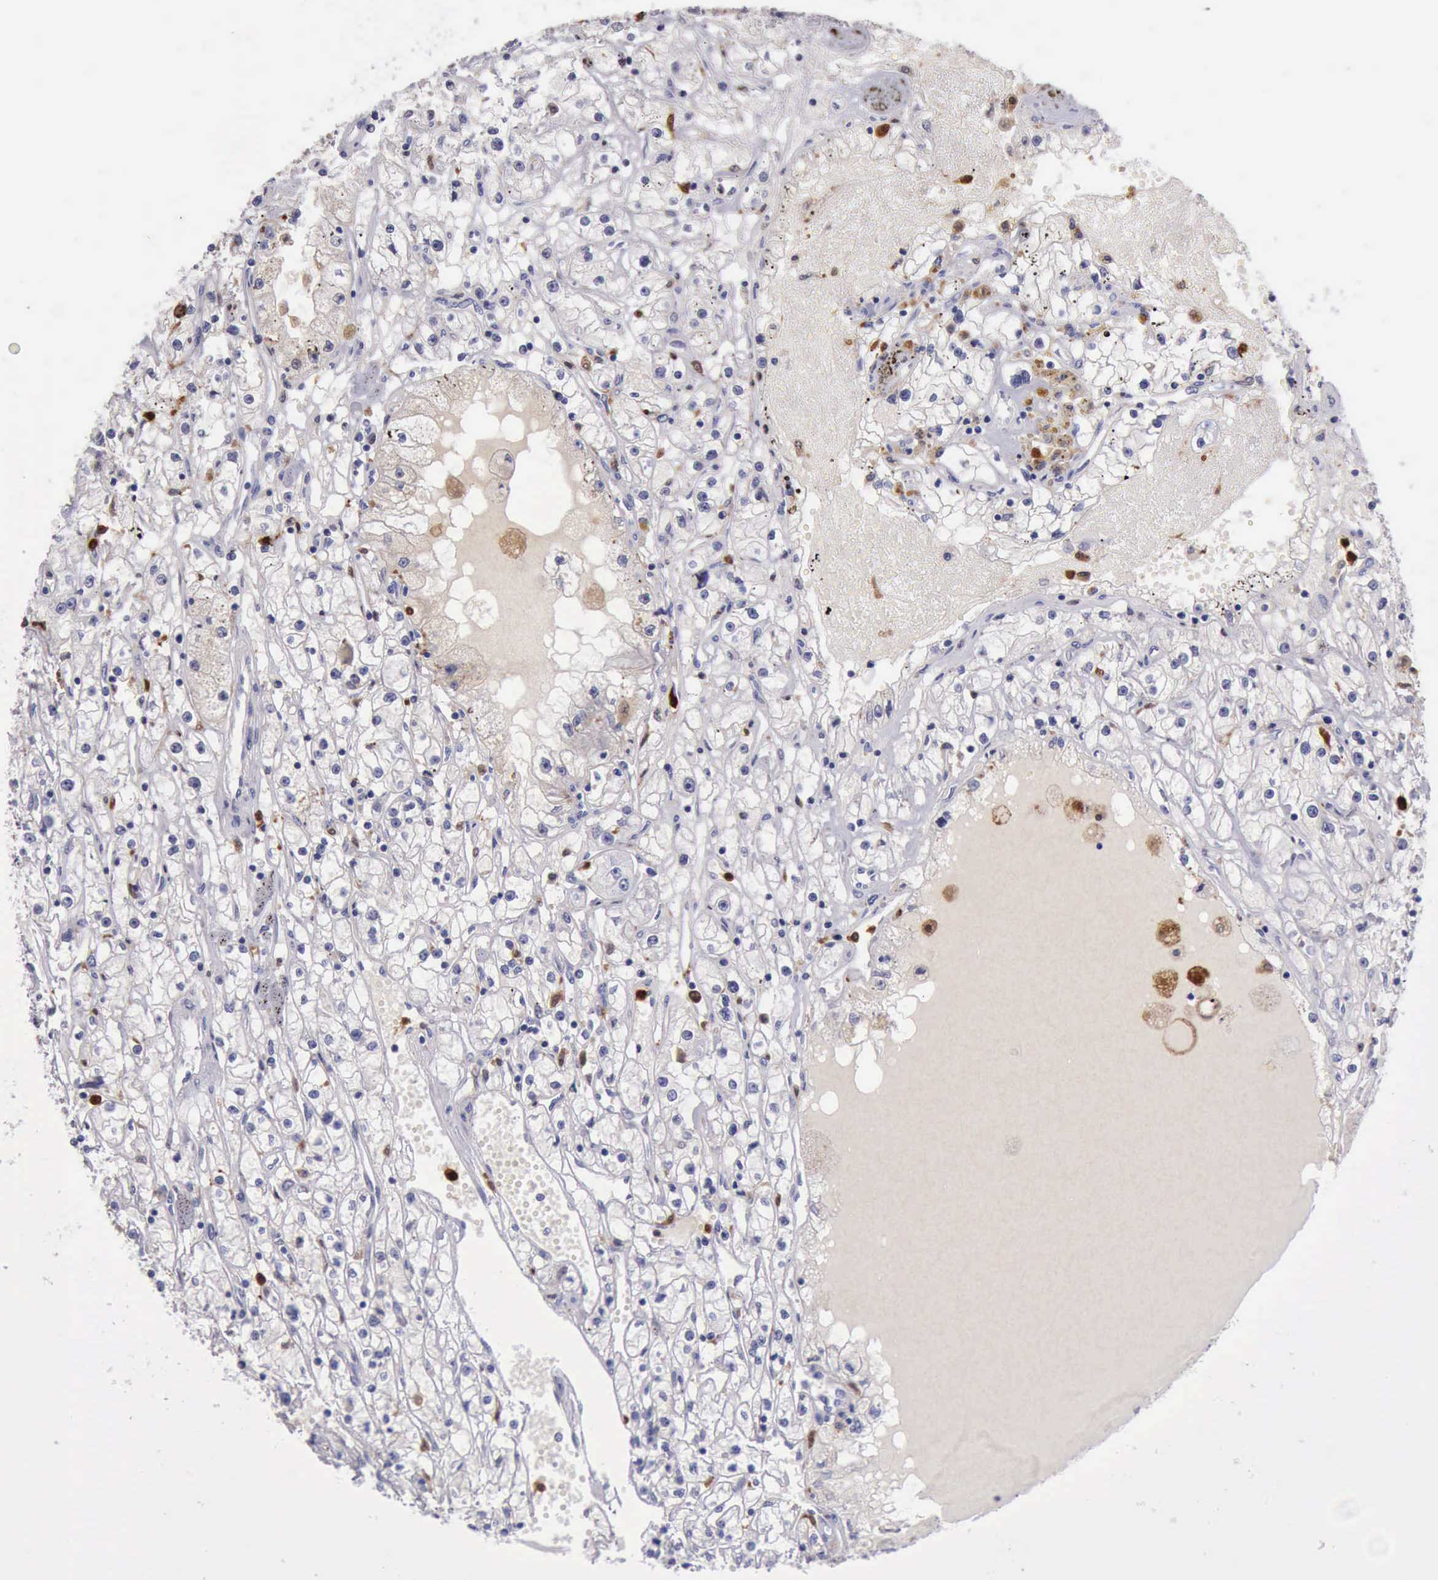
{"staining": {"intensity": "negative", "quantity": "none", "location": "none"}, "tissue": "renal cancer", "cell_type": "Tumor cells", "image_type": "cancer", "snomed": [{"axis": "morphology", "description": "Adenocarcinoma, NOS"}, {"axis": "topography", "description": "Kidney"}], "caption": "Tumor cells show no significant staining in renal adenocarcinoma. (DAB immunohistochemistry (IHC) visualized using brightfield microscopy, high magnification).", "gene": "CSTA", "patient": {"sex": "male", "age": 56}}